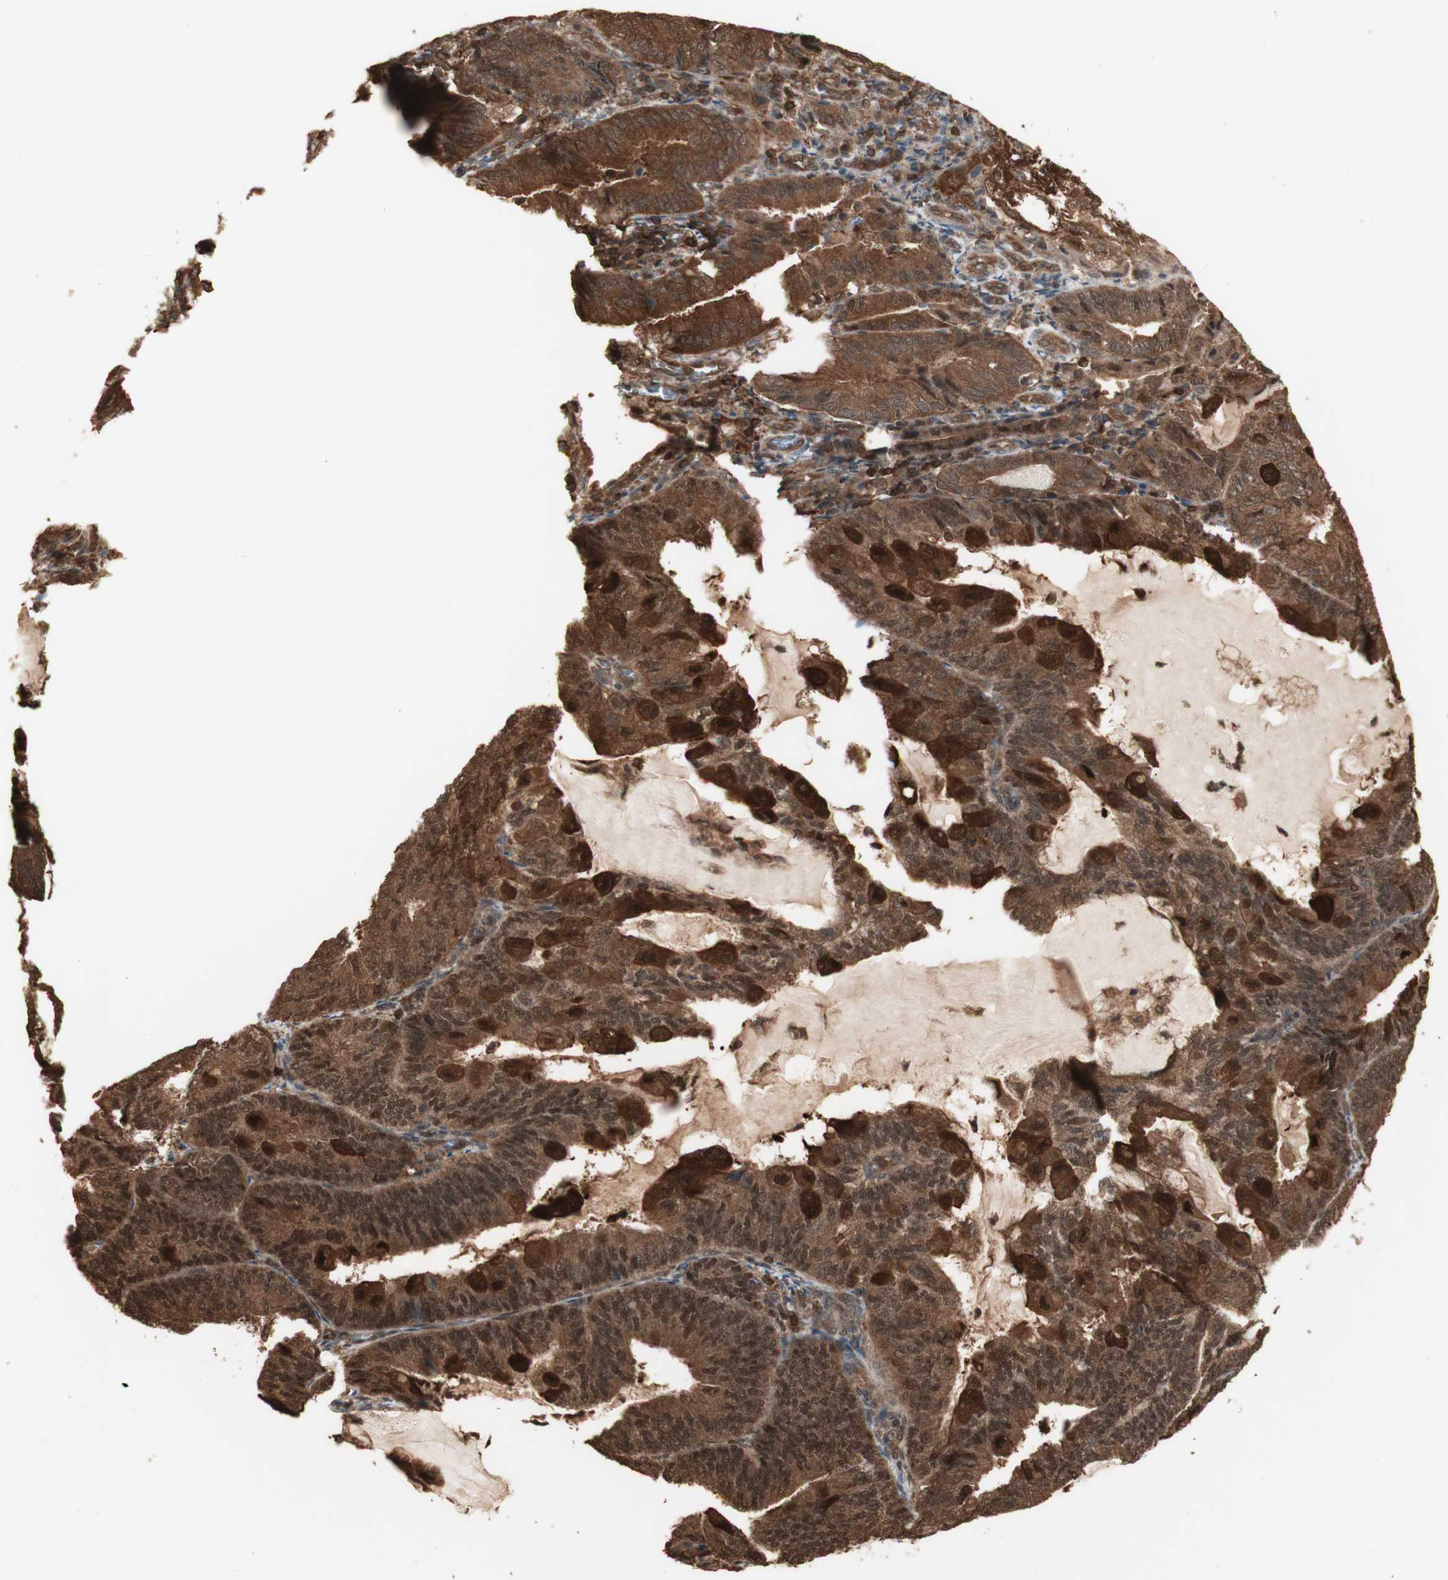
{"staining": {"intensity": "strong", "quantity": ">75%", "location": "cytoplasmic/membranous,nuclear"}, "tissue": "endometrial cancer", "cell_type": "Tumor cells", "image_type": "cancer", "snomed": [{"axis": "morphology", "description": "Adenocarcinoma, NOS"}, {"axis": "topography", "description": "Endometrium"}], "caption": "Endometrial adenocarcinoma stained for a protein demonstrates strong cytoplasmic/membranous and nuclear positivity in tumor cells.", "gene": "YWHAB", "patient": {"sex": "female", "age": 81}}